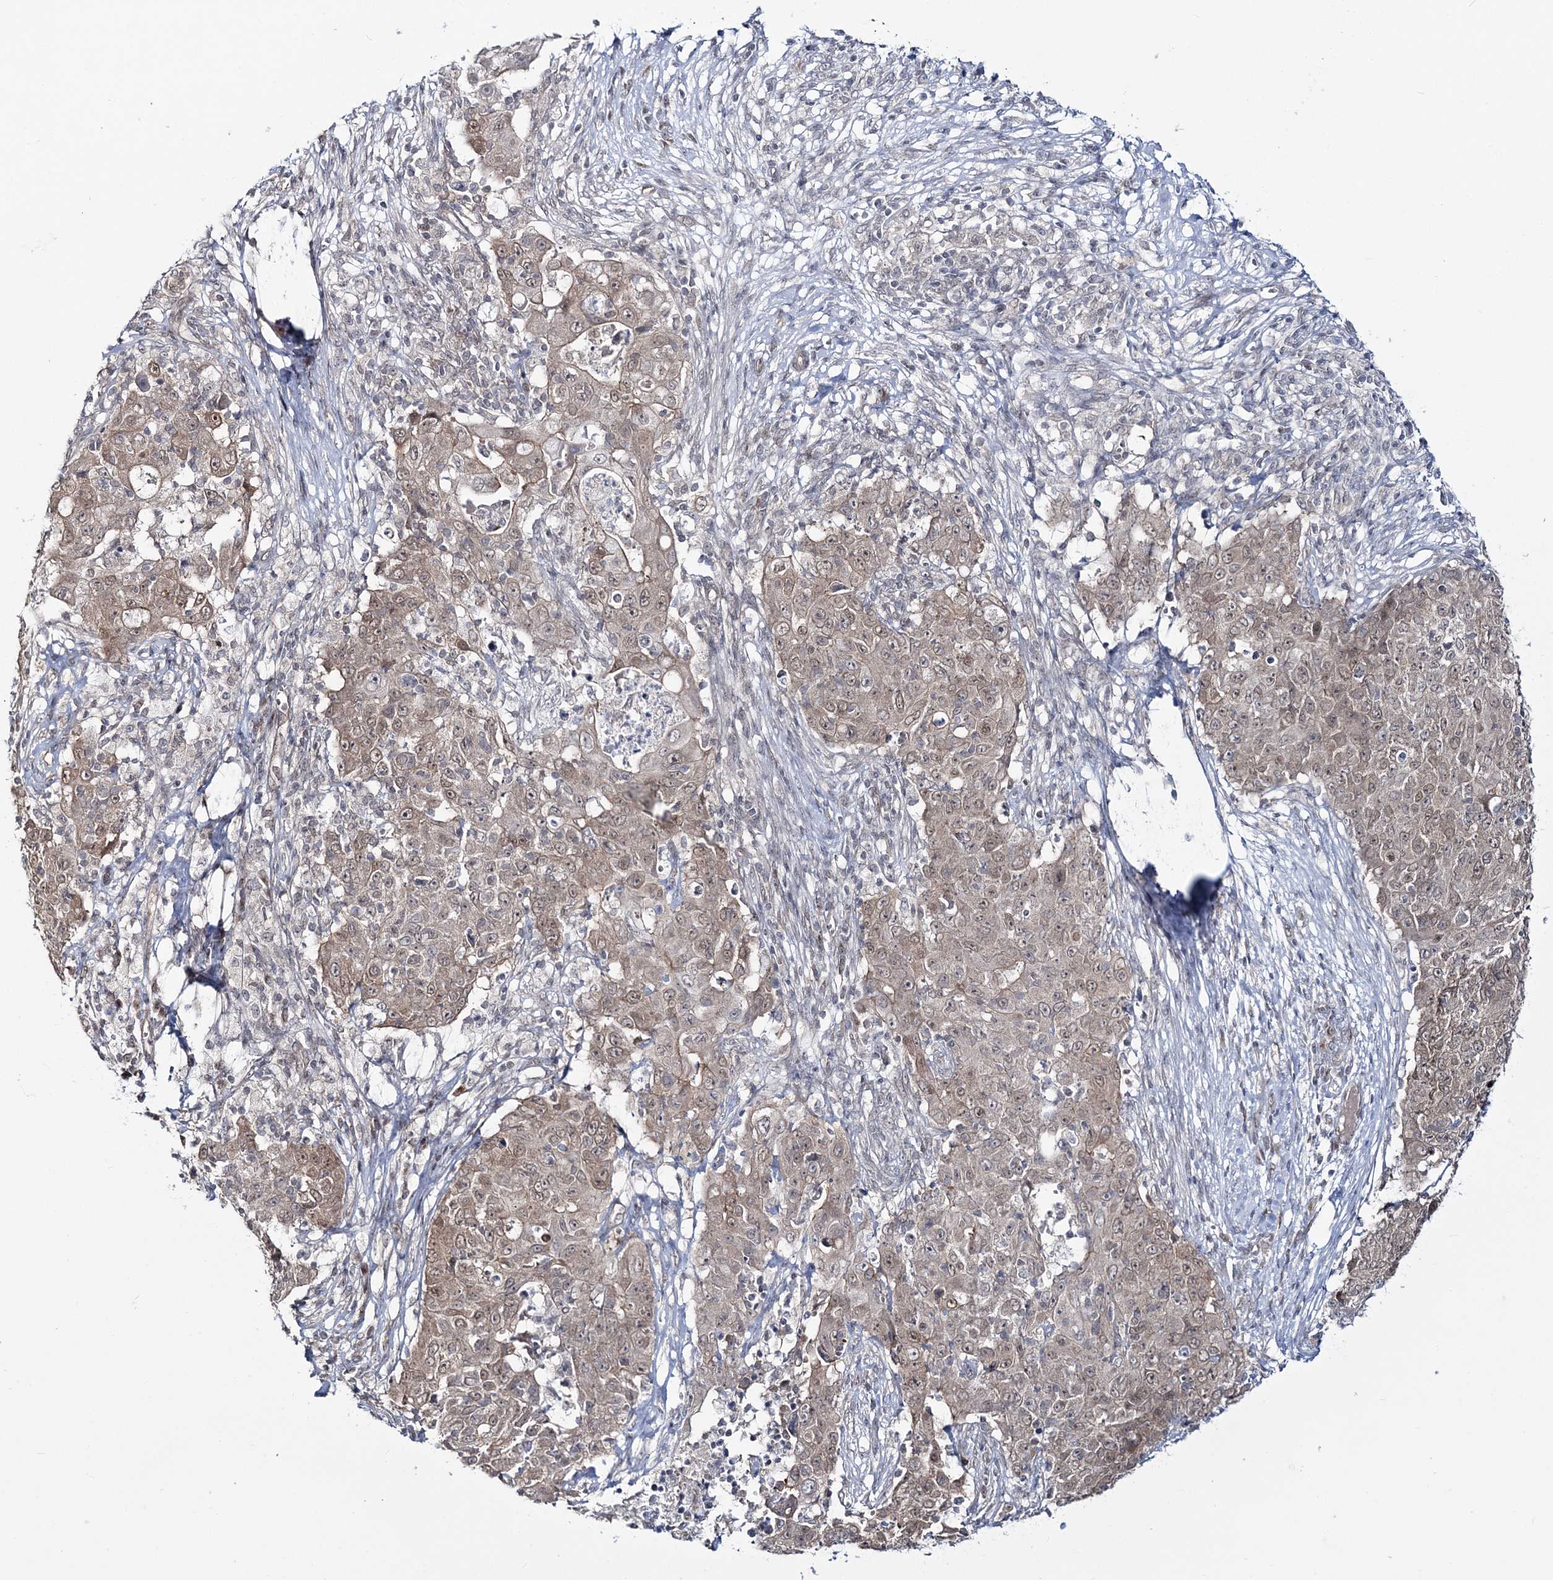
{"staining": {"intensity": "weak", "quantity": "25%-75%", "location": "cytoplasmic/membranous"}, "tissue": "ovarian cancer", "cell_type": "Tumor cells", "image_type": "cancer", "snomed": [{"axis": "morphology", "description": "Carcinoma, endometroid"}, {"axis": "topography", "description": "Ovary"}], "caption": "Ovarian endometroid carcinoma was stained to show a protein in brown. There is low levels of weak cytoplasmic/membranous staining in about 25%-75% of tumor cells.", "gene": "ZFAND6", "patient": {"sex": "female", "age": 42}}